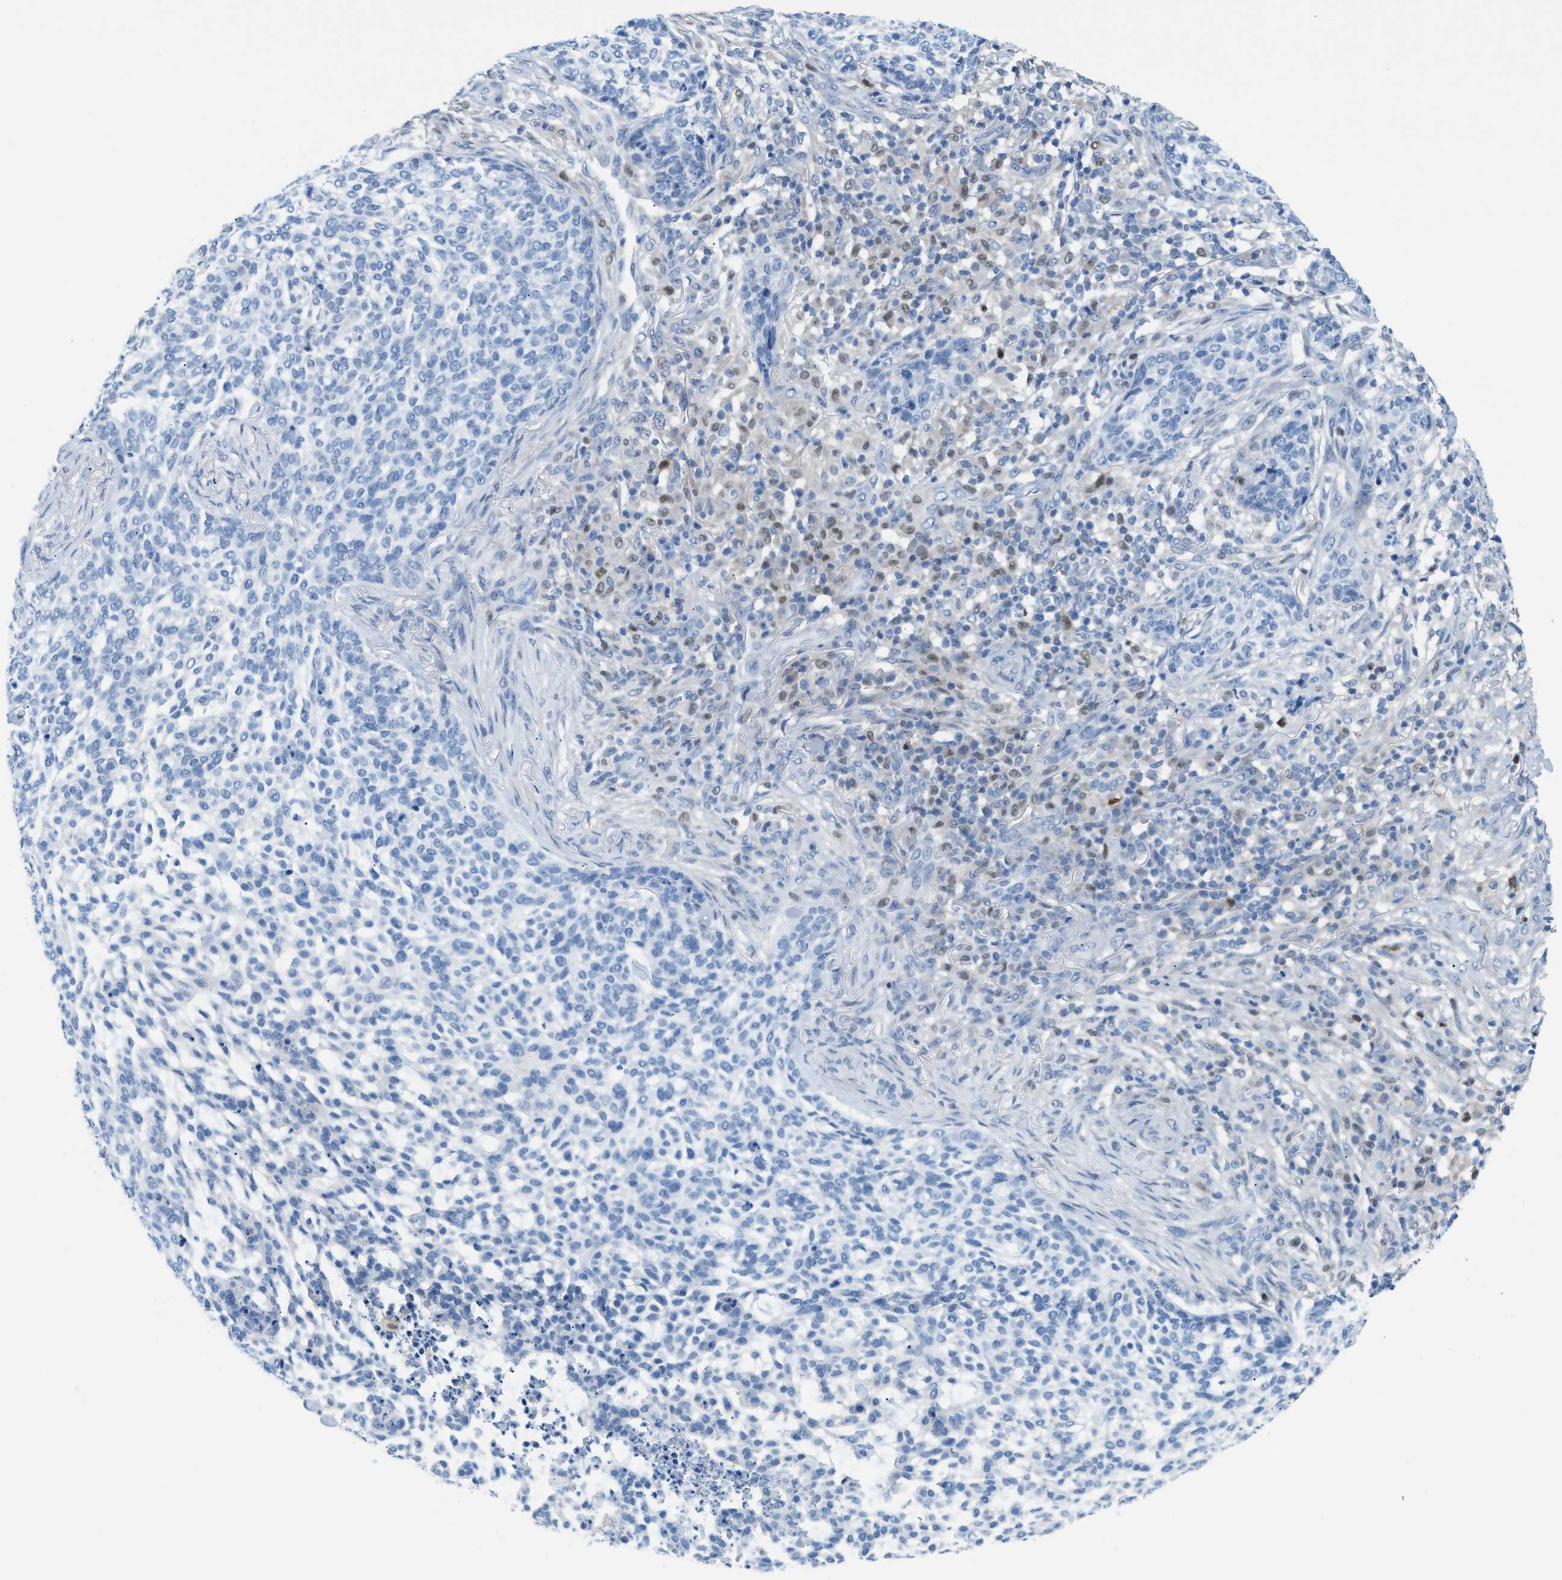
{"staining": {"intensity": "negative", "quantity": "none", "location": "none"}, "tissue": "skin cancer", "cell_type": "Tumor cells", "image_type": "cancer", "snomed": [{"axis": "morphology", "description": "Basal cell carcinoma"}, {"axis": "topography", "description": "Skin"}], "caption": "The image shows no staining of tumor cells in skin cancer (basal cell carcinoma). (DAB IHC, high magnification).", "gene": "PPM1D", "patient": {"sex": "female", "age": 64}}